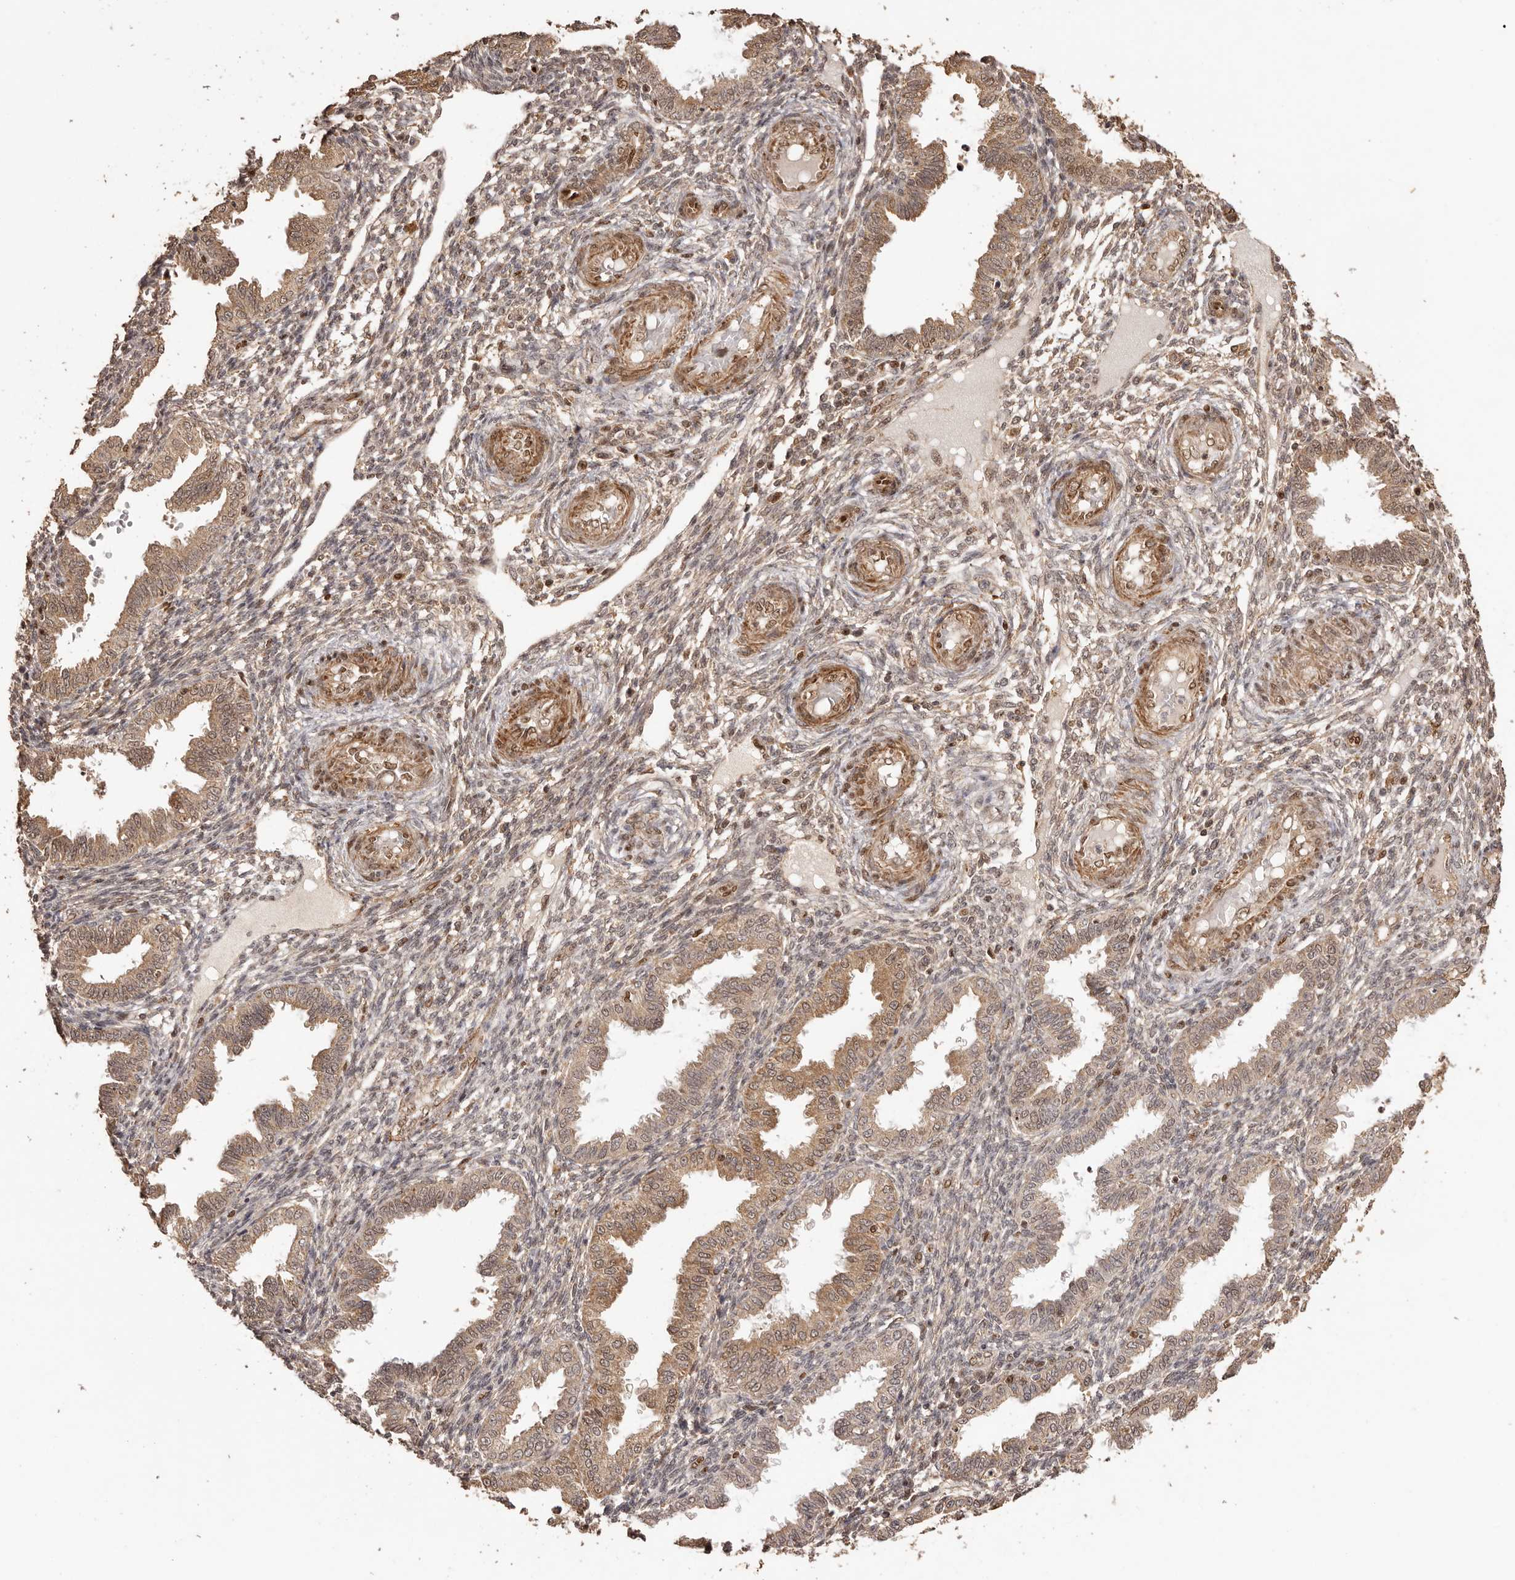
{"staining": {"intensity": "weak", "quantity": "25%-75%", "location": "cytoplasmic/membranous"}, "tissue": "endometrium", "cell_type": "Cells in endometrial stroma", "image_type": "normal", "snomed": [{"axis": "morphology", "description": "Normal tissue, NOS"}, {"axis": "topography", "description": "Endometrium"}], "caption": "Protein staining demonstrates weak cytoplasmic/membranous positivity in approximately 25%-75% of cells in endometrial stroma in unremarkable endometrium.", "gene": "UBR2", "patient": {"sex": "female", "age": 33}}